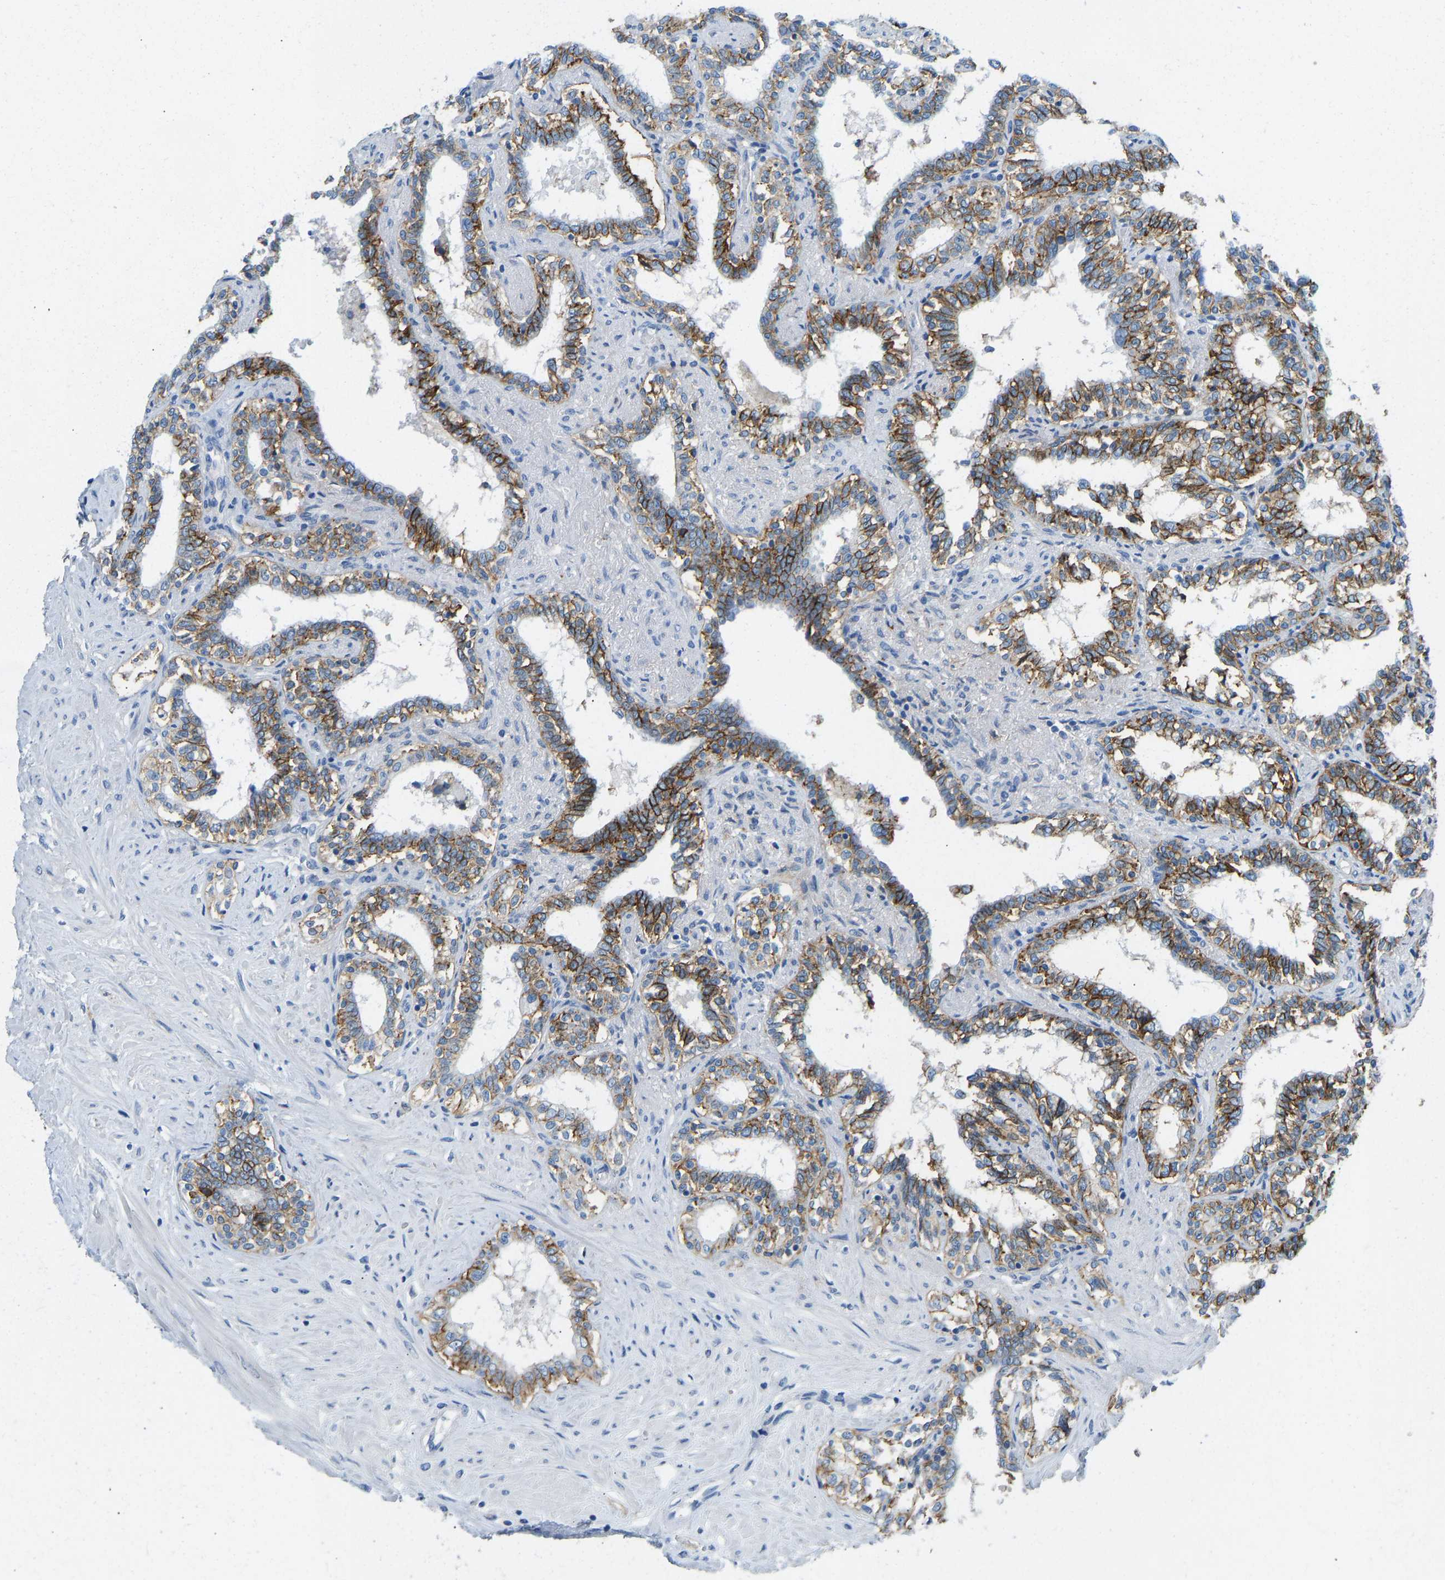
{"staining": {"intensity": "strong", "quantity": ">75%", "location": "cytoplasmic/membranous"}, "tissue": "seminal vesicle", "cell_type": "Glandular cells", "image_type": "normal", "snomed": [{"axis": "morphology", "description": "Normal tissue, NOS"}, {"axis": "morphology", "description": "Adenocarcinoma, High grade"}, {"axis": "topography", "description": "Prostate"}, {"axis": "topography", "description": "Seminal veicle"}], "caption": "A high amount of strong cytoplasmic/membranous staining is present in about >75% of glandular cells in unremarkable seminal vesicle.", "gene": "ATP1A1", "patient": {"sex": "male", "age": 55}}